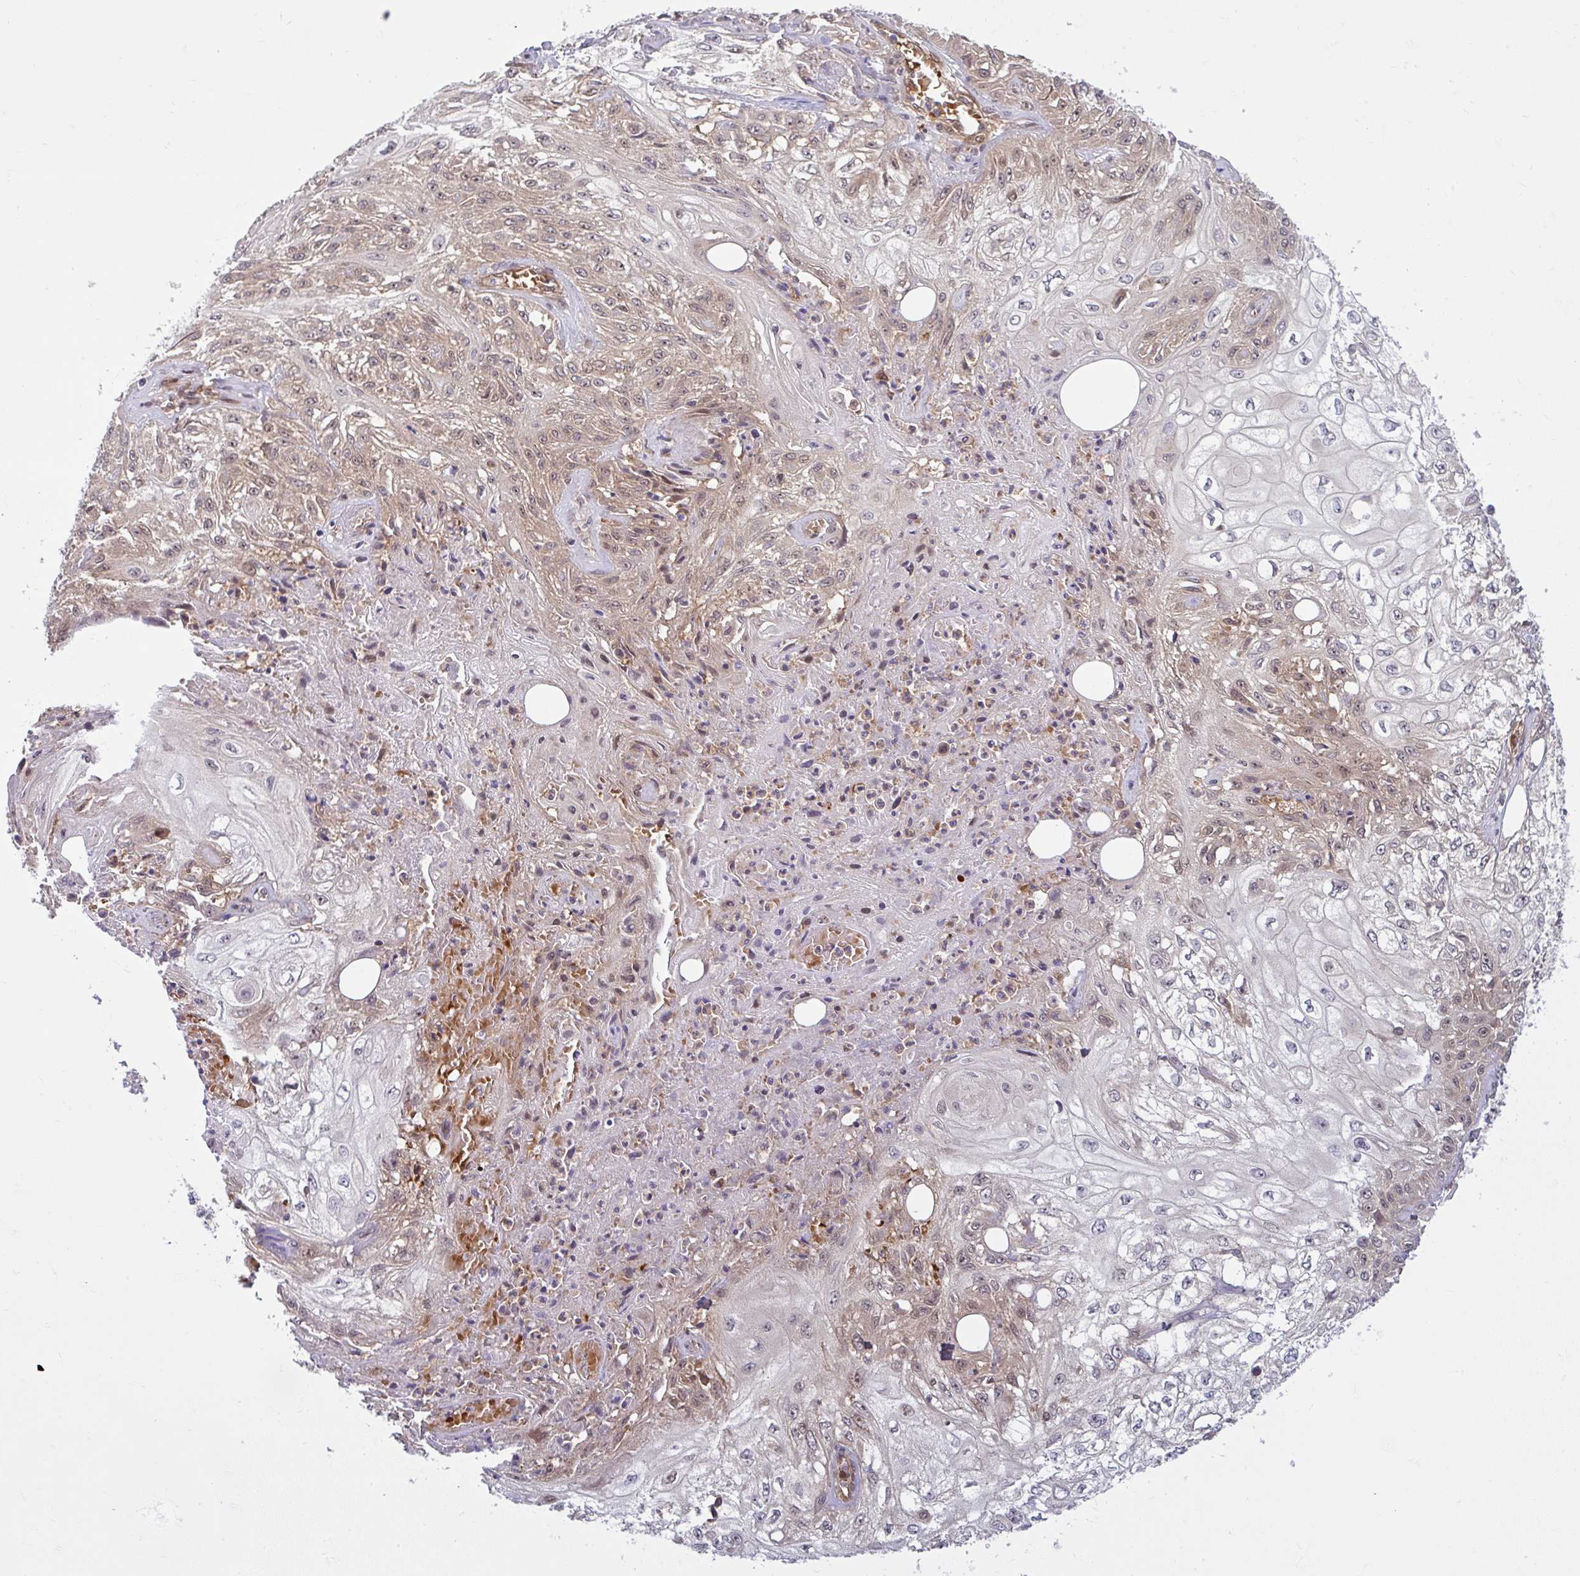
{"staining": {"intensity": "weak", "quantity": "25%-75%", "location": "cytoplasmic/membranous,nuclear"}, "tissue": "skin cancer", "cell_type": "Tumor cells", "image_type": "cancer", "snomed": [{"axis": "morphology", "description": "Squamous cell carcinoma, NOS"}, {"axis": "morphology", "description": "Squamous cell carcinoma, metastatic, NOS"}, {"axis": "topography", "description": "Skin"}, {"axis": "topography", "description": "Lymph node"}], "caption": "IHC of skin cancer demonstrates low levels of weak cytoplasmic/membranous and nuclear staining in approximately 25%-75% of tumor cells.", "gene": "HMBS", "patient": {"sex": "male", "age": 75}}